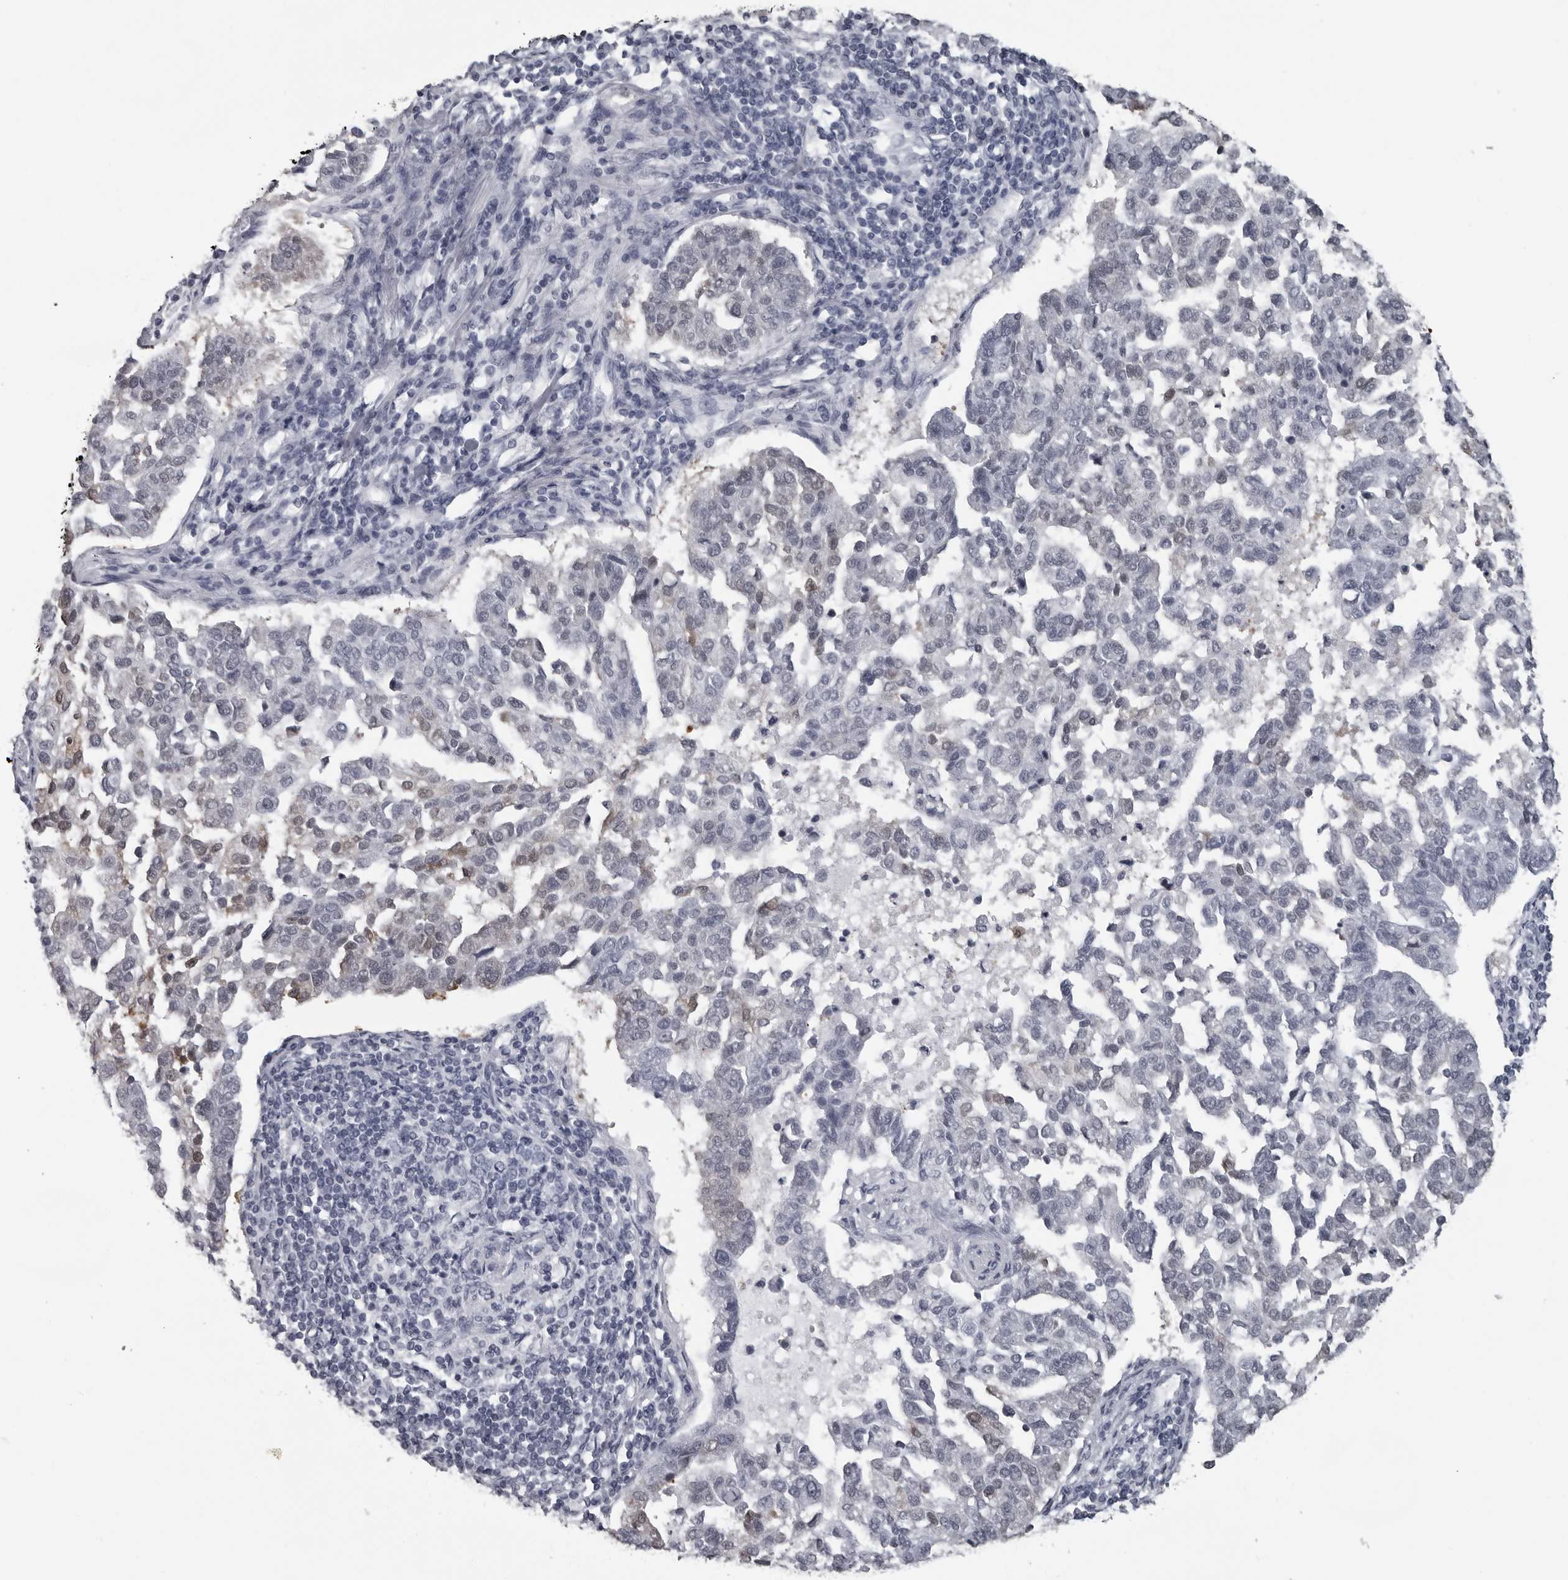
{"staining": {"intensity": "negative", "quantity": "none", "location": "none"}, "tissue": "pancreatic cancer", "cell_type": "Tumor cells", "image_type": "cancer", "snomed": [{"axis": "morphology", "description": "Adenocarcinoma, NOS"}, {"axis": "topography", "description": "Pancreas"}], "caption": "There is no significant staining in tumor cells of pancreatic cancer (adenocarcinoma). Brightfield microscopy of immunohistochemistry (IHC) stained with DAB (3,3'-diaminobenzidine) (brown) and hematoxylin (blue), captured at high magnification.", "gene": "LZIC", "patient": {"sex": "female", "age": 61}}